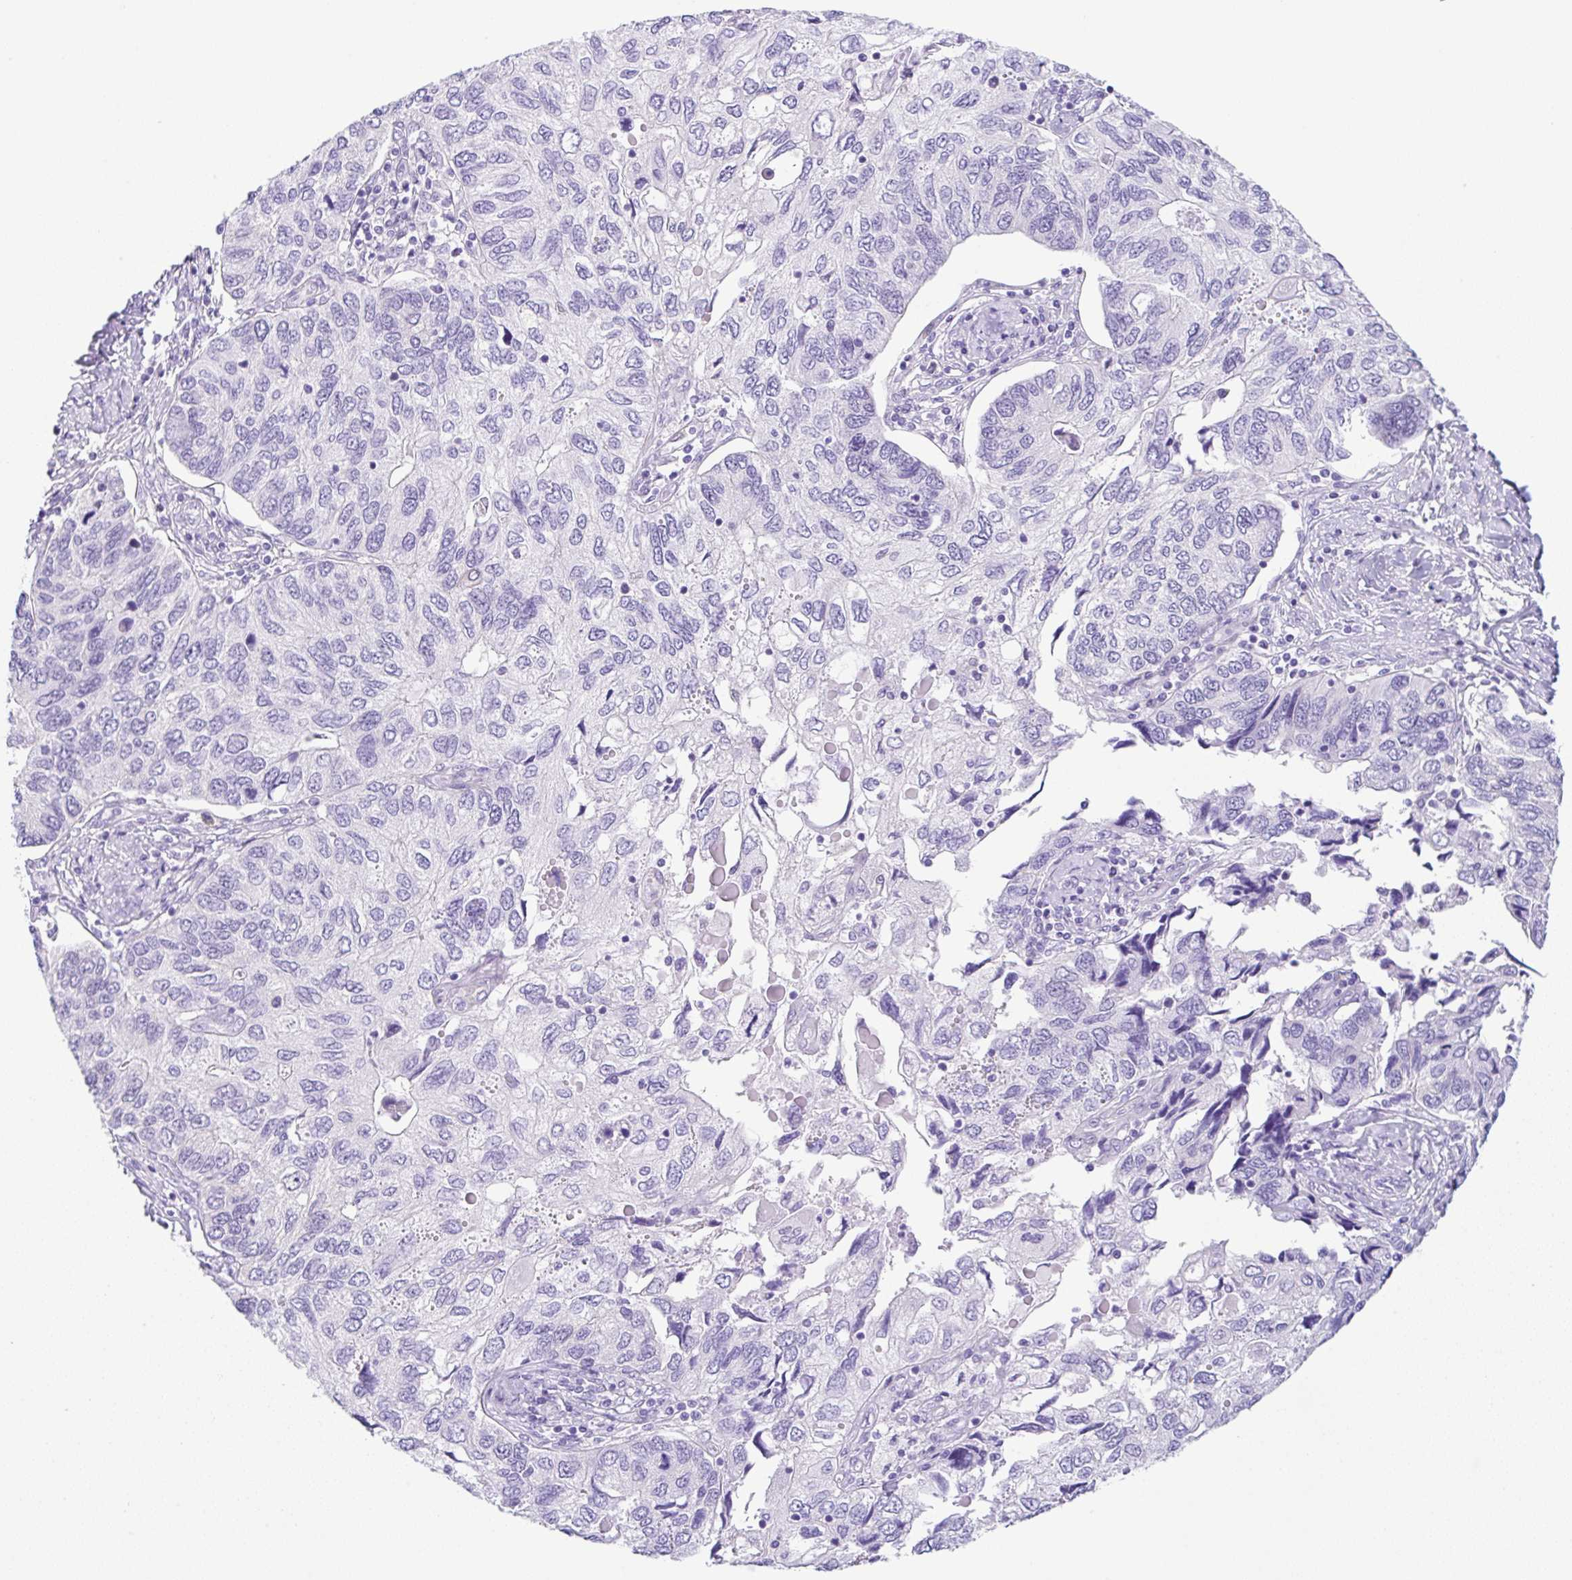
{"staining": {"intensity": "negative", "quantity": "none", "location": "none"}, "tissue": "endometrial cancer", "cell_type": "Tumor cells", "image_type": "cancer", "snomed": [{"axis": "morphology", "description": "Carcinoma, NOS"}, {"axis": "topography", "description": "Uterus"}], "caption": "IHC histopathology image of neoplastic tissue: human endometrial carcinoma stained with DAB reveals no significant protein positivity in tumor cells. Brightfield microscopy of immunohistochemistry stained with DAB (3,3'-diaminobenzidine) (brown) and hematoxylin (blue), captured at high magnification.", "gene": "RRM2", "patient": {"sex": "female", "age": 76}}